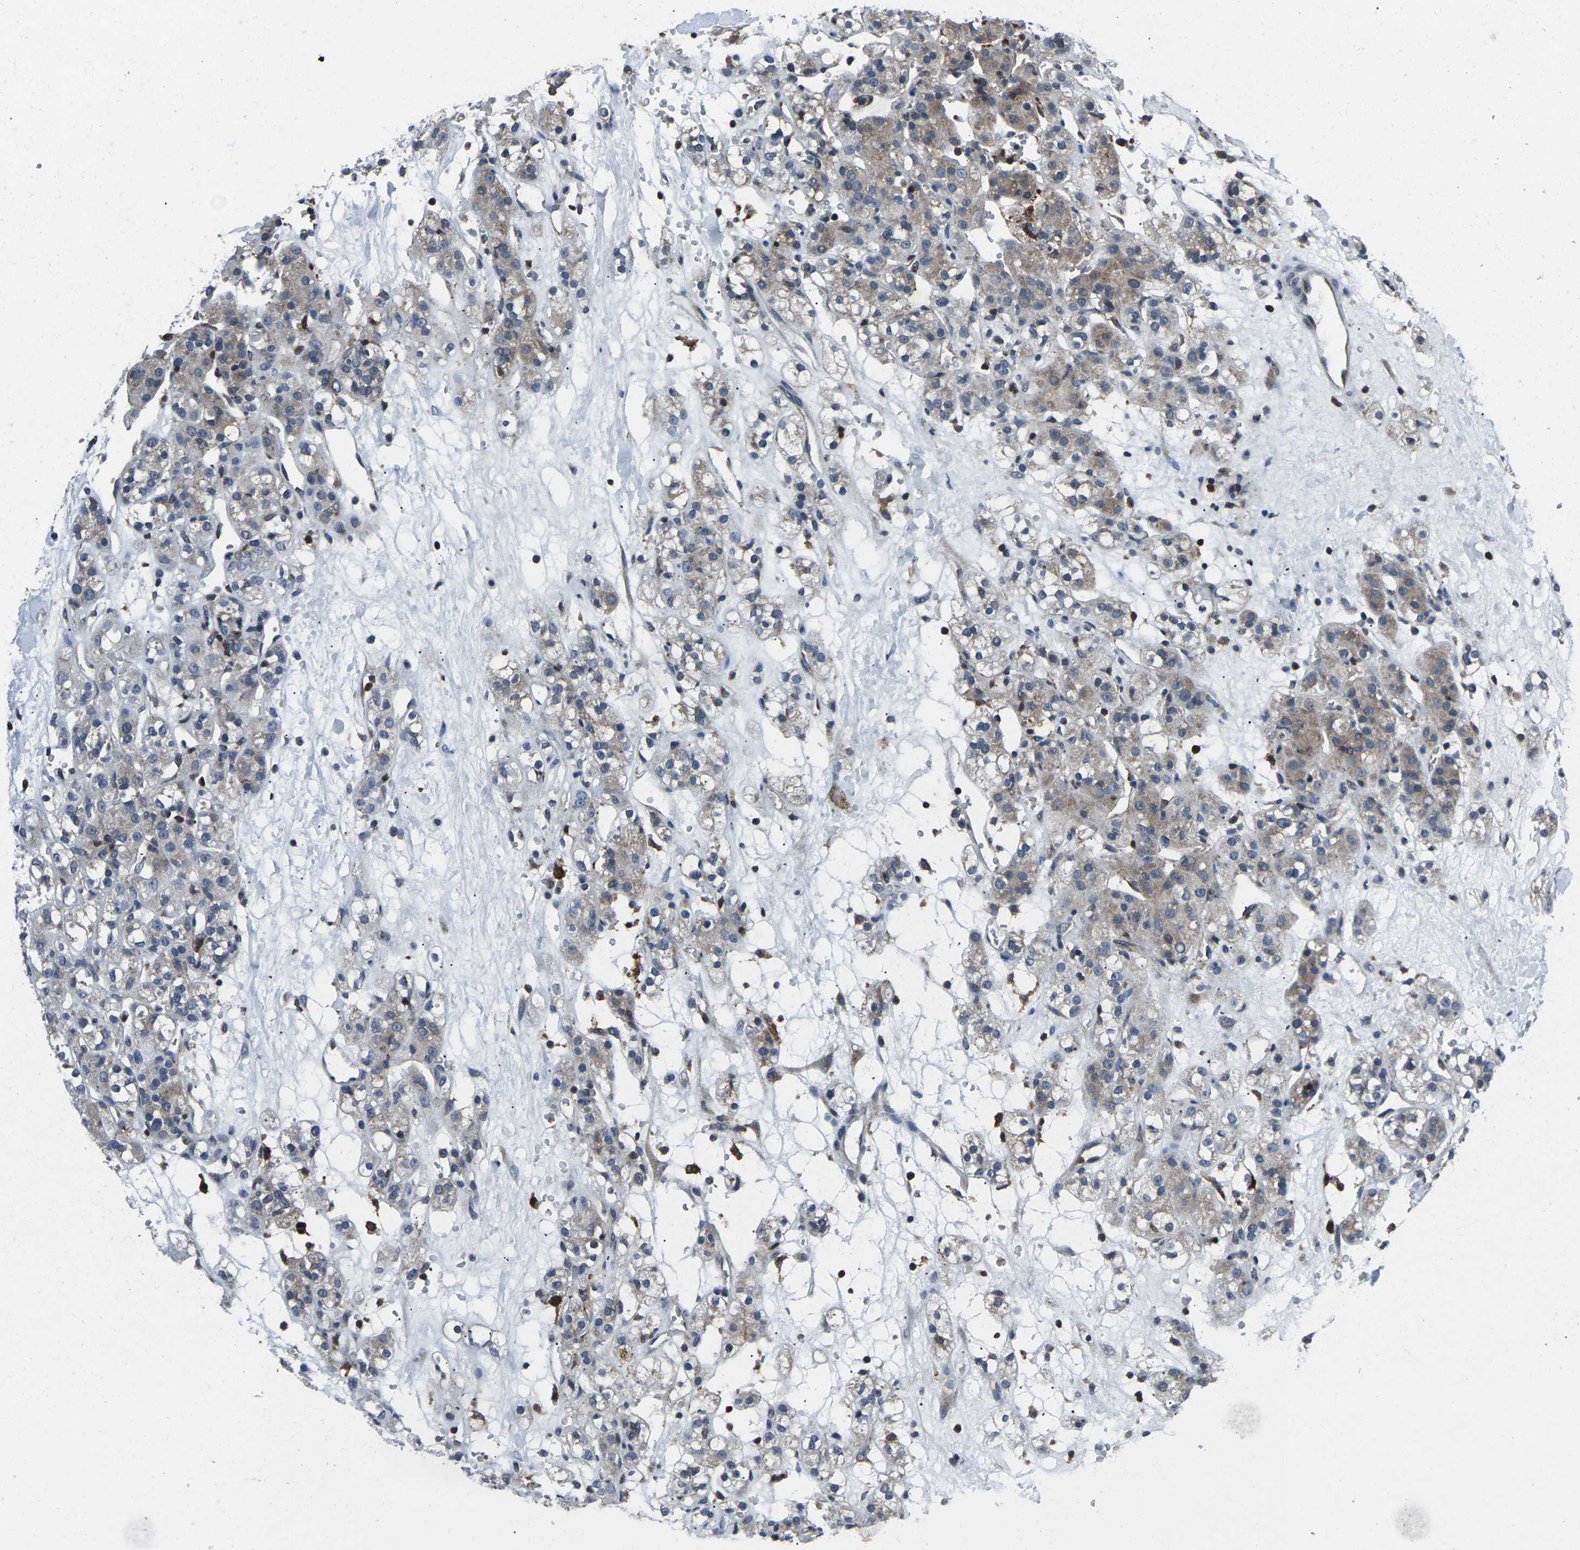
{"staining": {"intensity": "weak", "quantity": ">75%", "location": "cytoplasmic/membranous"}, "tissue": "renal cancer", "cell_type": "Tumor cells", "image_type": "cancer", "snomed": [{"axis": "morphology", "description": "Normal tissue, NOS"}, {"axis": "morphology", "description": "Adenocarcinoma, NOS"}, {"axis": "topography", "description": "Kidney"}], "caption": "A high-resolution histopathology image shows immunohistochemistry staining of renal cancer, which reveals weak cytoplasmic/membranous expression in about >75% of tumor cells. The staining was performed using DAB (3,3'-diaminobenzidine), with brown indicating positive protein expression. Nuclei are stained blue with hematoxylin.", "gene": "STAT4", "patient": {"sex": "male", "age": 61}}